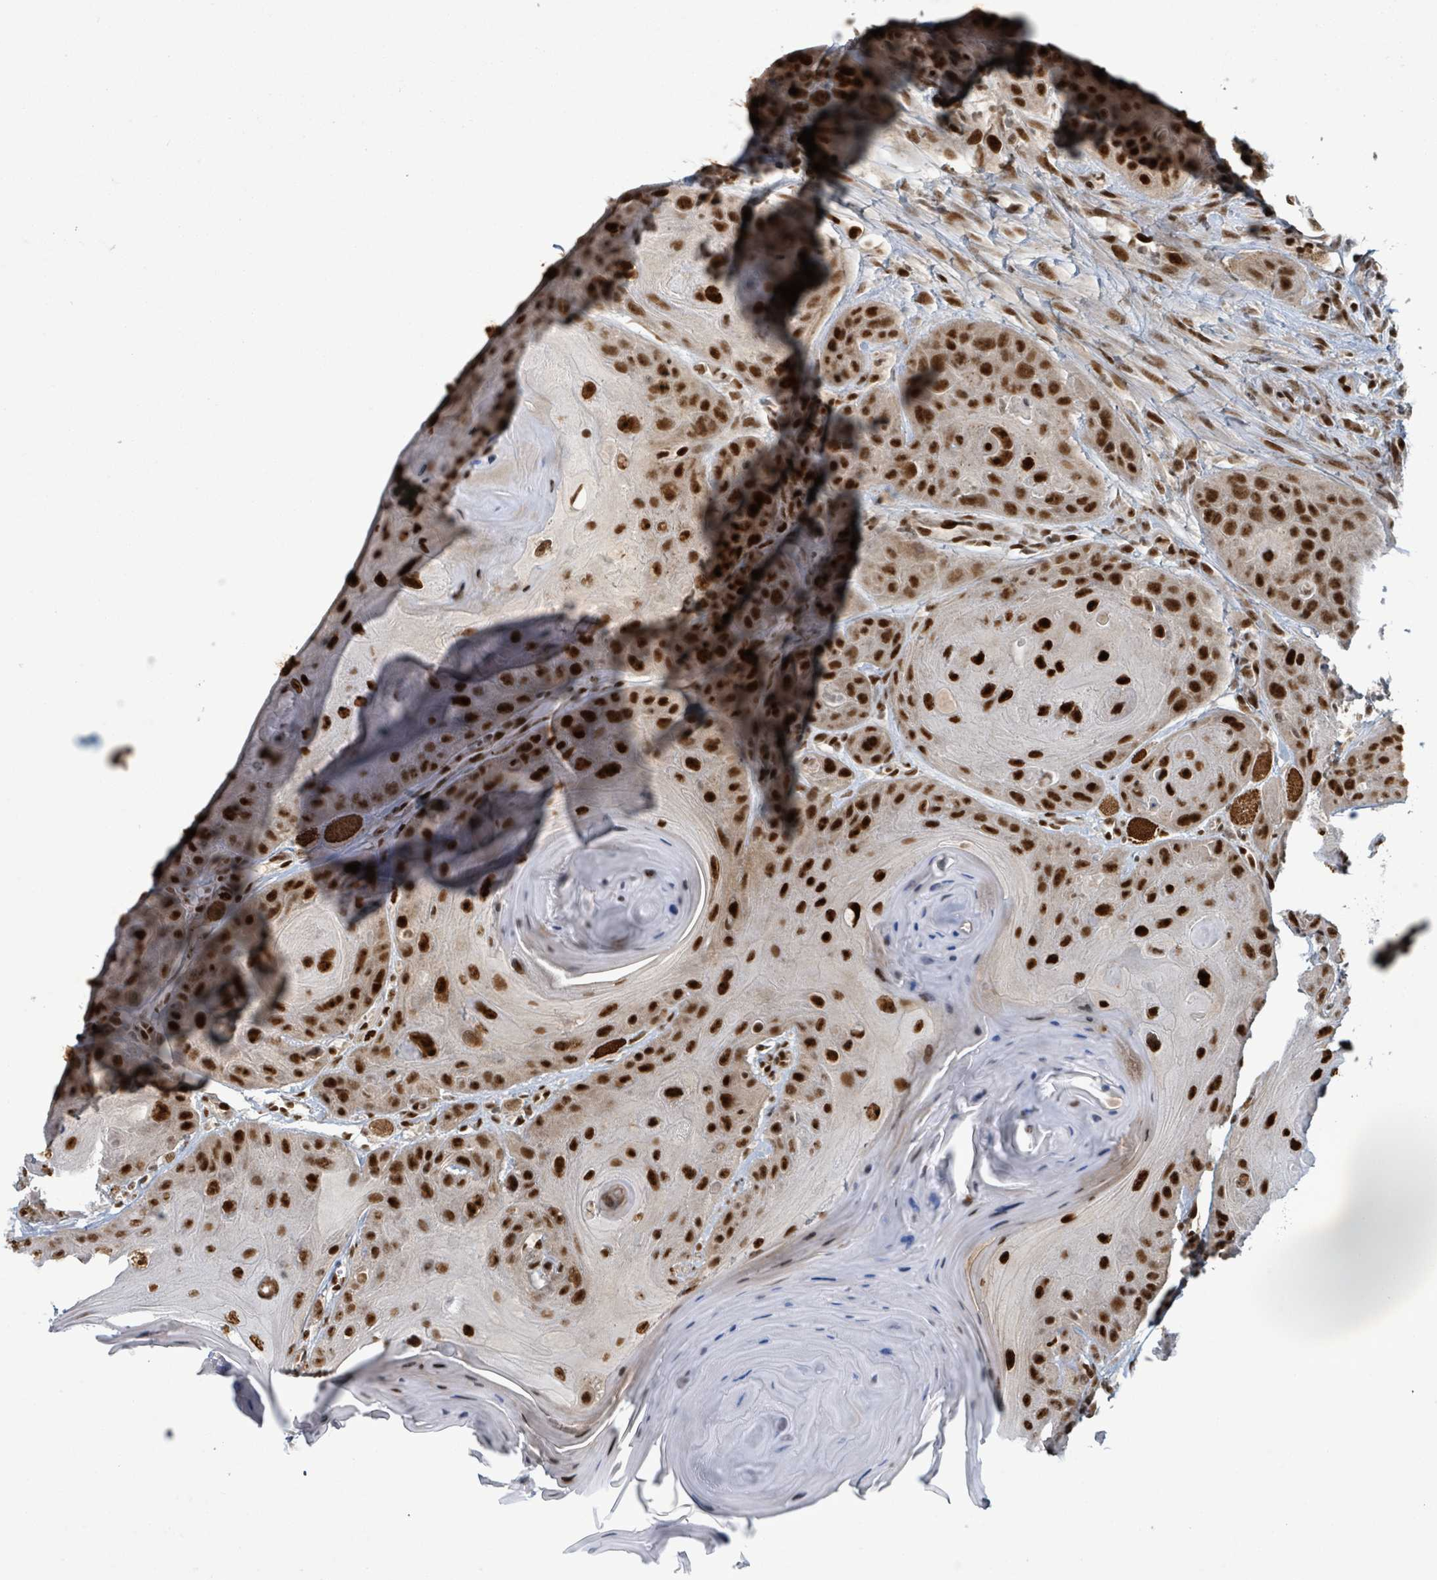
{"staining": {"intensity": "strong", "quantity": ">75%", "location": "nuclear"}, "tissue": "head and neck cancer", "cell_type": "Tumor cells", "image_type": "cancer", "snomed": [{"axis": "morphology", "description": "Squamous cell carcinoma, NOS"}, {"axis": "topography", "description": "Head-Neck"}], "caption": "Strong nuclear protein positivity is appreciated in approximately >75% of tumor cells in squamous cell carcinoma (head and neck).", "gene": "KLF3", "patient": {"sex": "female", "age": 59}}